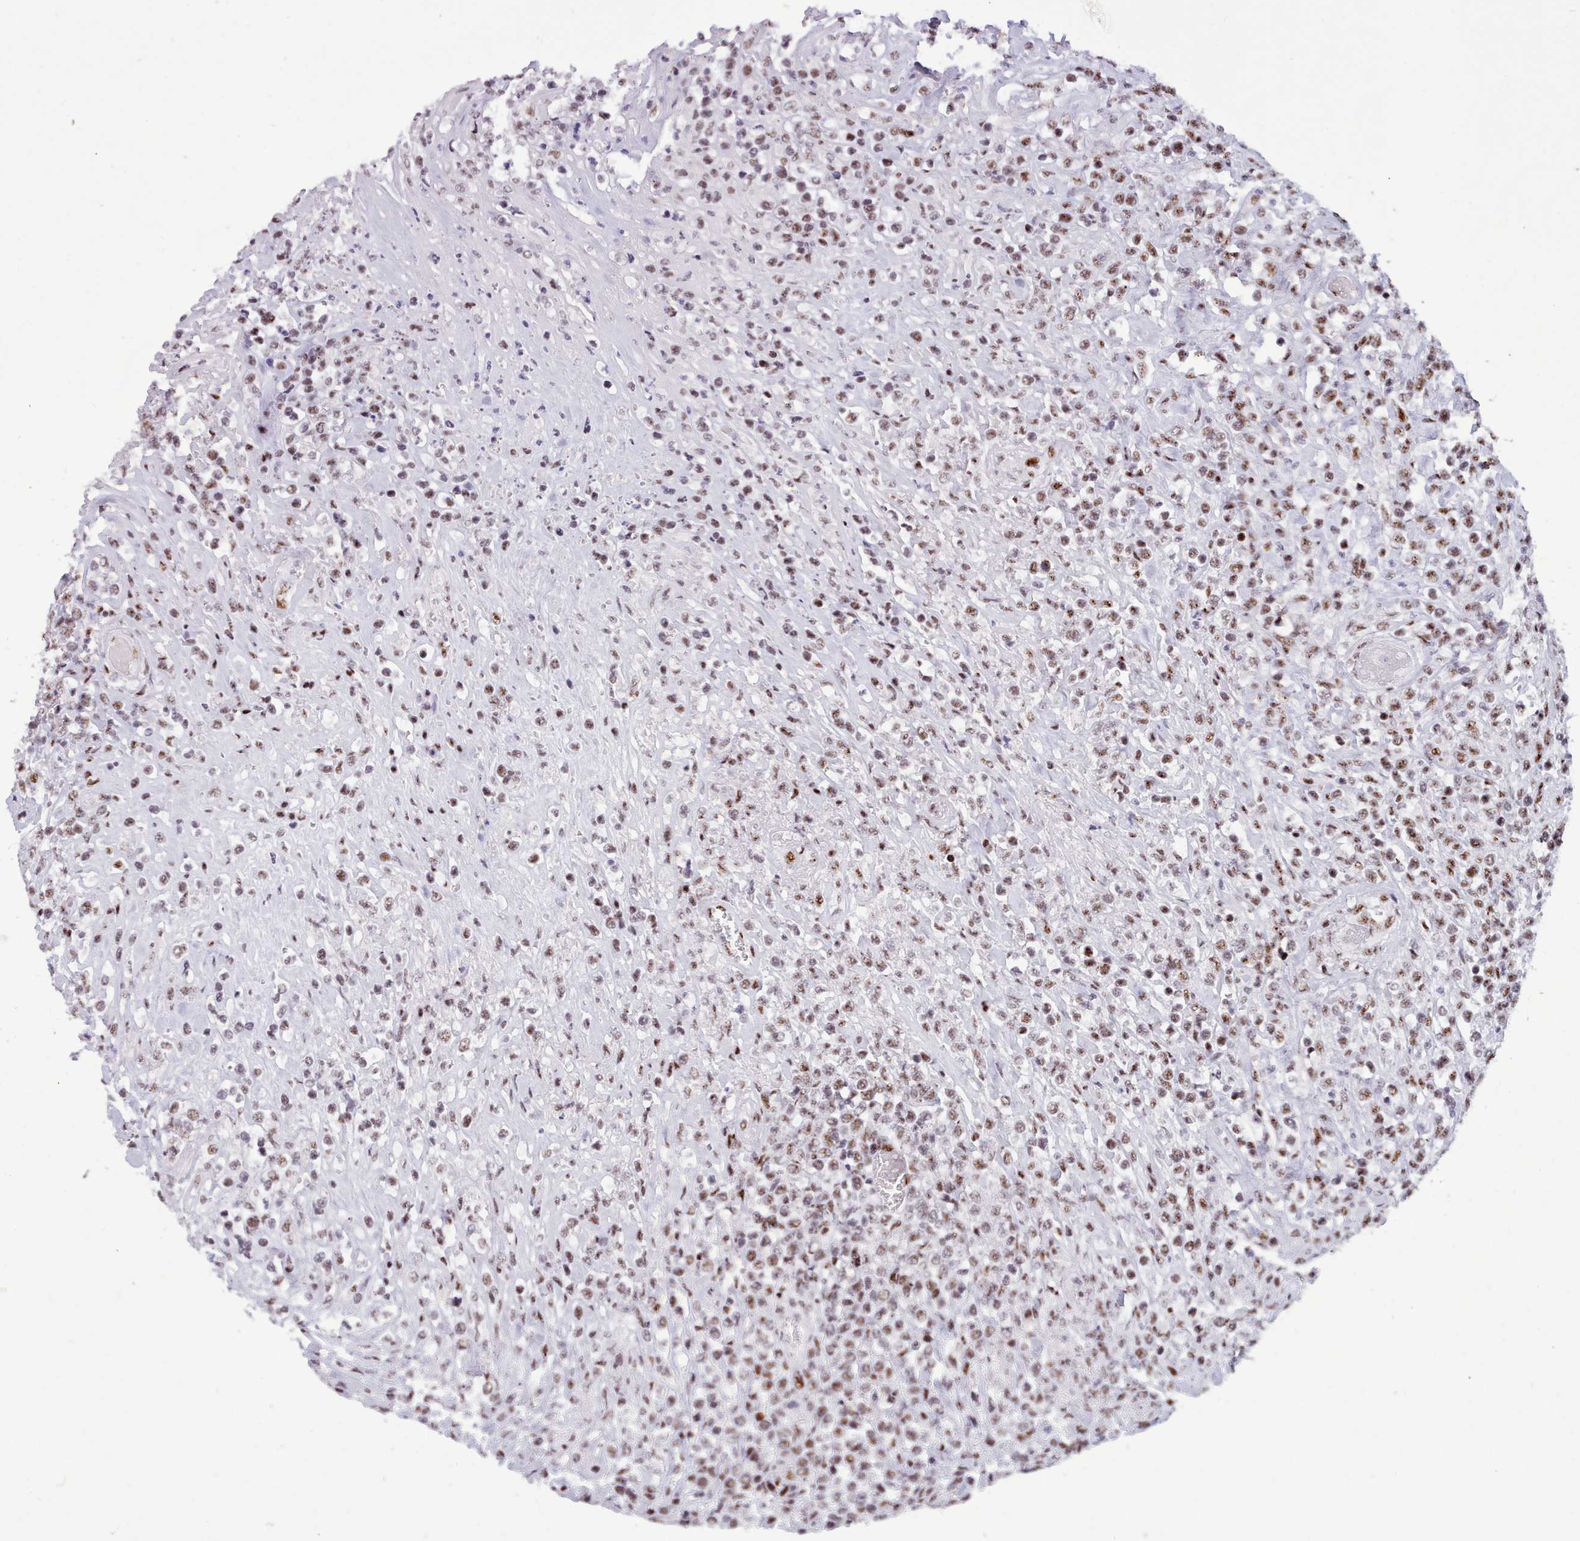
{"staining": {"intensity": "moderate", "quantity": ">75%", "location": "nuclear"}, "tissue": "lymphoma", "cell_type": "Tumor cells", "image_type": "cancer", "snomed": [{"axis": "morphology", "description": "Malignant lymphoma, non-Hodgkin's type, High grade"}, {"axis": "topography", "description": "Soft tissue"}], "caption": "High-grade malignant lymphoma, non-Hodgkin's type stained for a protein shows moderate nuclear positivity in tumor cells.", "gene": "TMEM35B", "patient": {"sex": "female", "age": 56}}